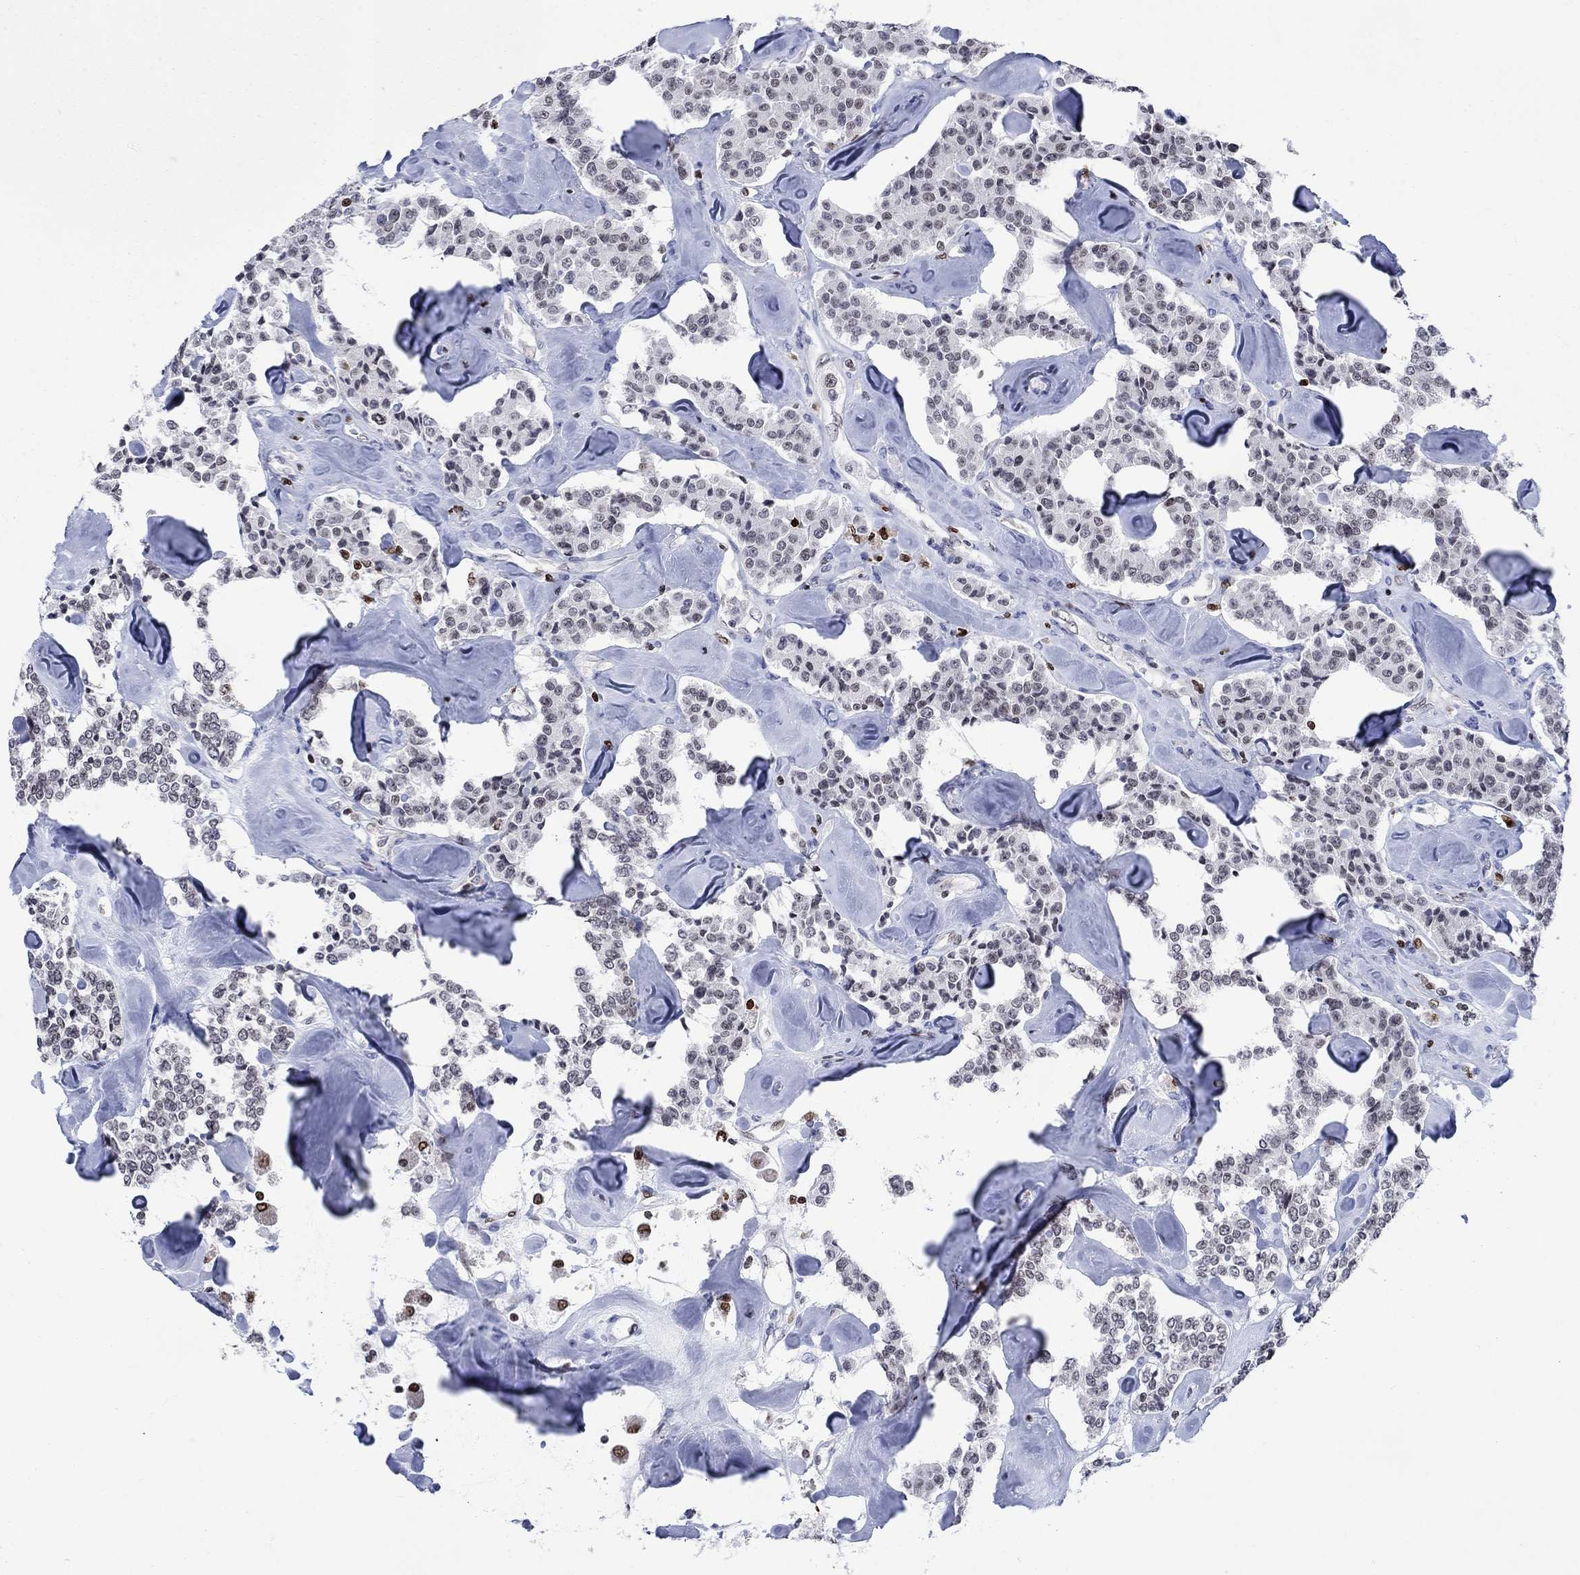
{"staining": {"intensity": "negative", "quantity": "none", "location": "none"}, "tissue": "carcinoid", "cell_type": "Tumor cells", "image_type": "cancer", "snomed": [{"axis": "morphology", "description": "Carcinoid, malignant, NOS"}, {"axis": "topography", "description": "Pancreas"}], "caption": "The image demonstrates no significant positivity in tumor cells of carcinoid.", "gene": "HMGA1", "patient": {"sex": "male", "age": 41}}